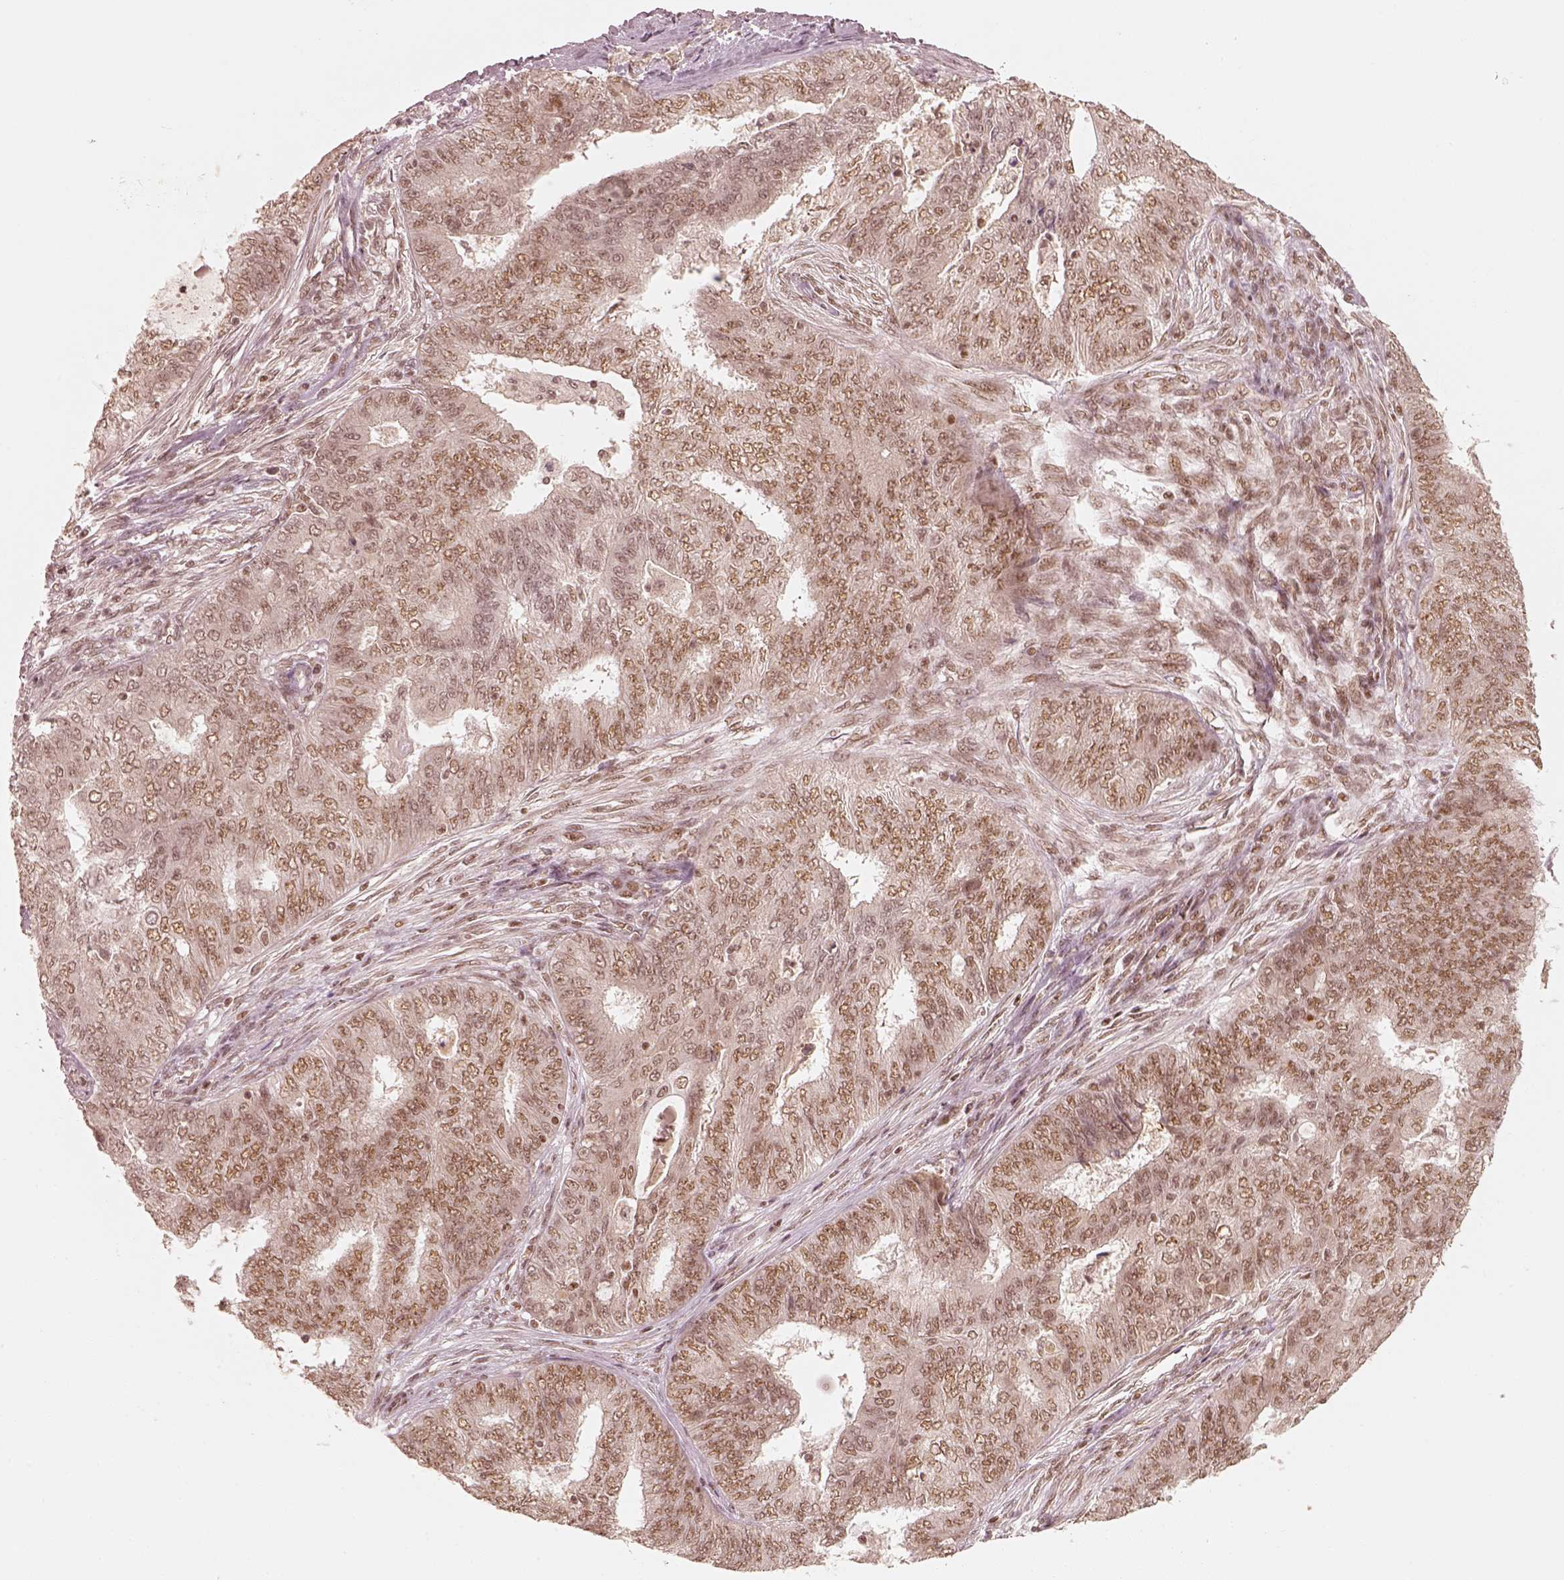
{"staining": {"intensity": "moderate", "quantity": ">75%", "location": "nuclear"}, "tissue": "endometrial cancer", "cell_type": "Tumor cells", "image_type": "cancer", "snomed": [{"axis": "morphology", "description": "Adenocarcinoma, NOS"}, {"axis": "topography", "description": "Endometrium"}], "caption": "Brown immunohistochemical staining in endometrial cancer exhibits moderate nuclear positivity in about >75% of tumor cells. The protein is stained brown, and the nuclei are stained in blue (DAB (3,3'-diaminobenzidine) IHC with brightfield microscopy, high magnification).", "gene": "GMEB2", "patient": {"sex": "female", "age": 62}}